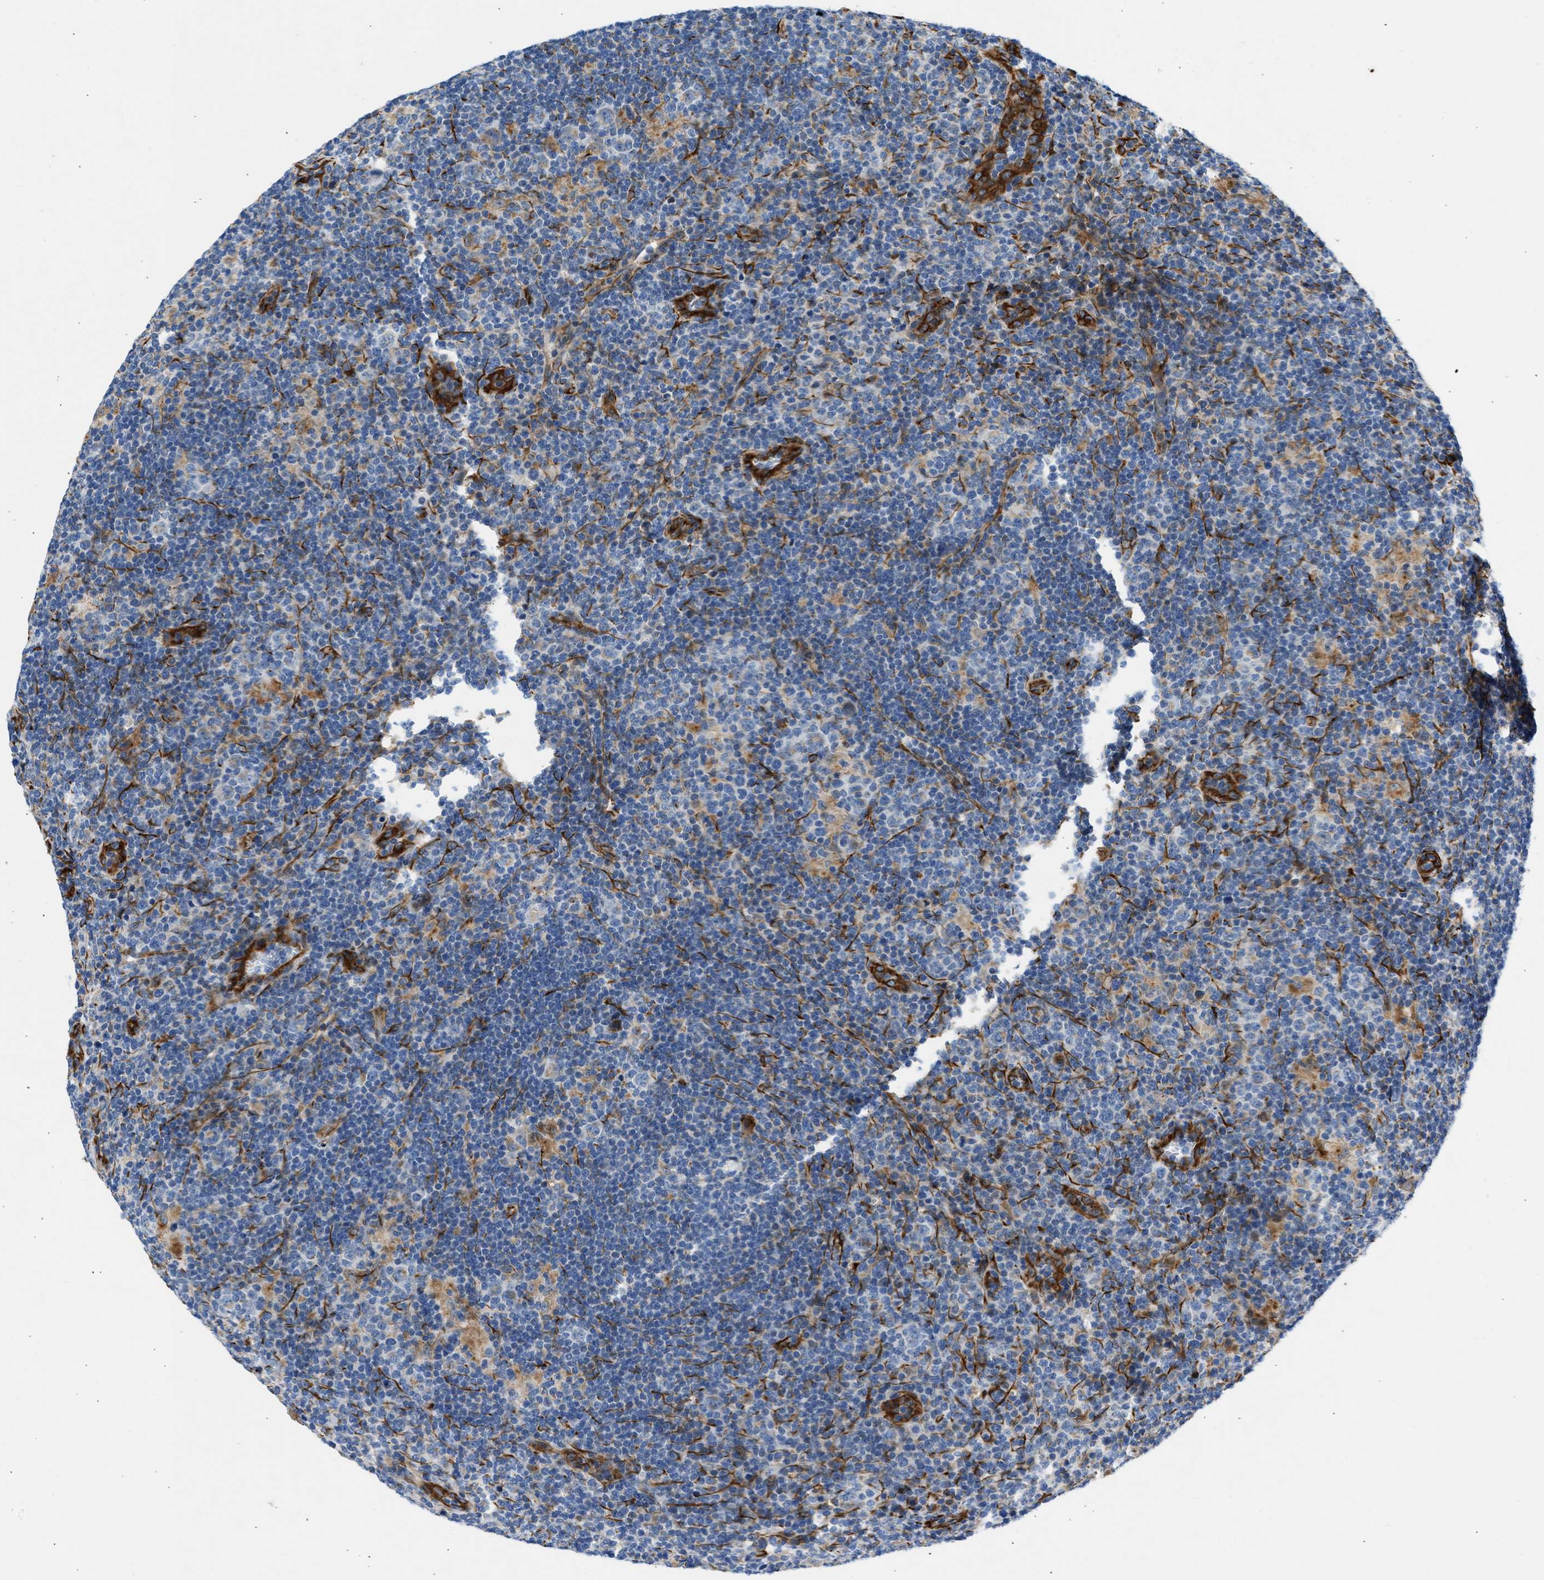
{"staining": {"intensity": "weak", "quantity": "25%-75%", "location": "cytoplasmic/membranous"}, "tissue": "lymphoma", "cell_type": "Tumor cells", "image_type": "cancer", "snomed": [{"axis": "morphology", "description": "Hodgkin's disease, NOS"}, {"axis": "topography", "description": "Lymph node"}], "caption": "Immunohistochemistry (DAB (3,3'-diaminobenzidine)) staining of human lymphoma exhibits weak cytoplasmic/membranous protein expression in about 25%-75% of tumor cells.", "gene": "ULK4", "patient": {"sex": "female", "age": 57}}